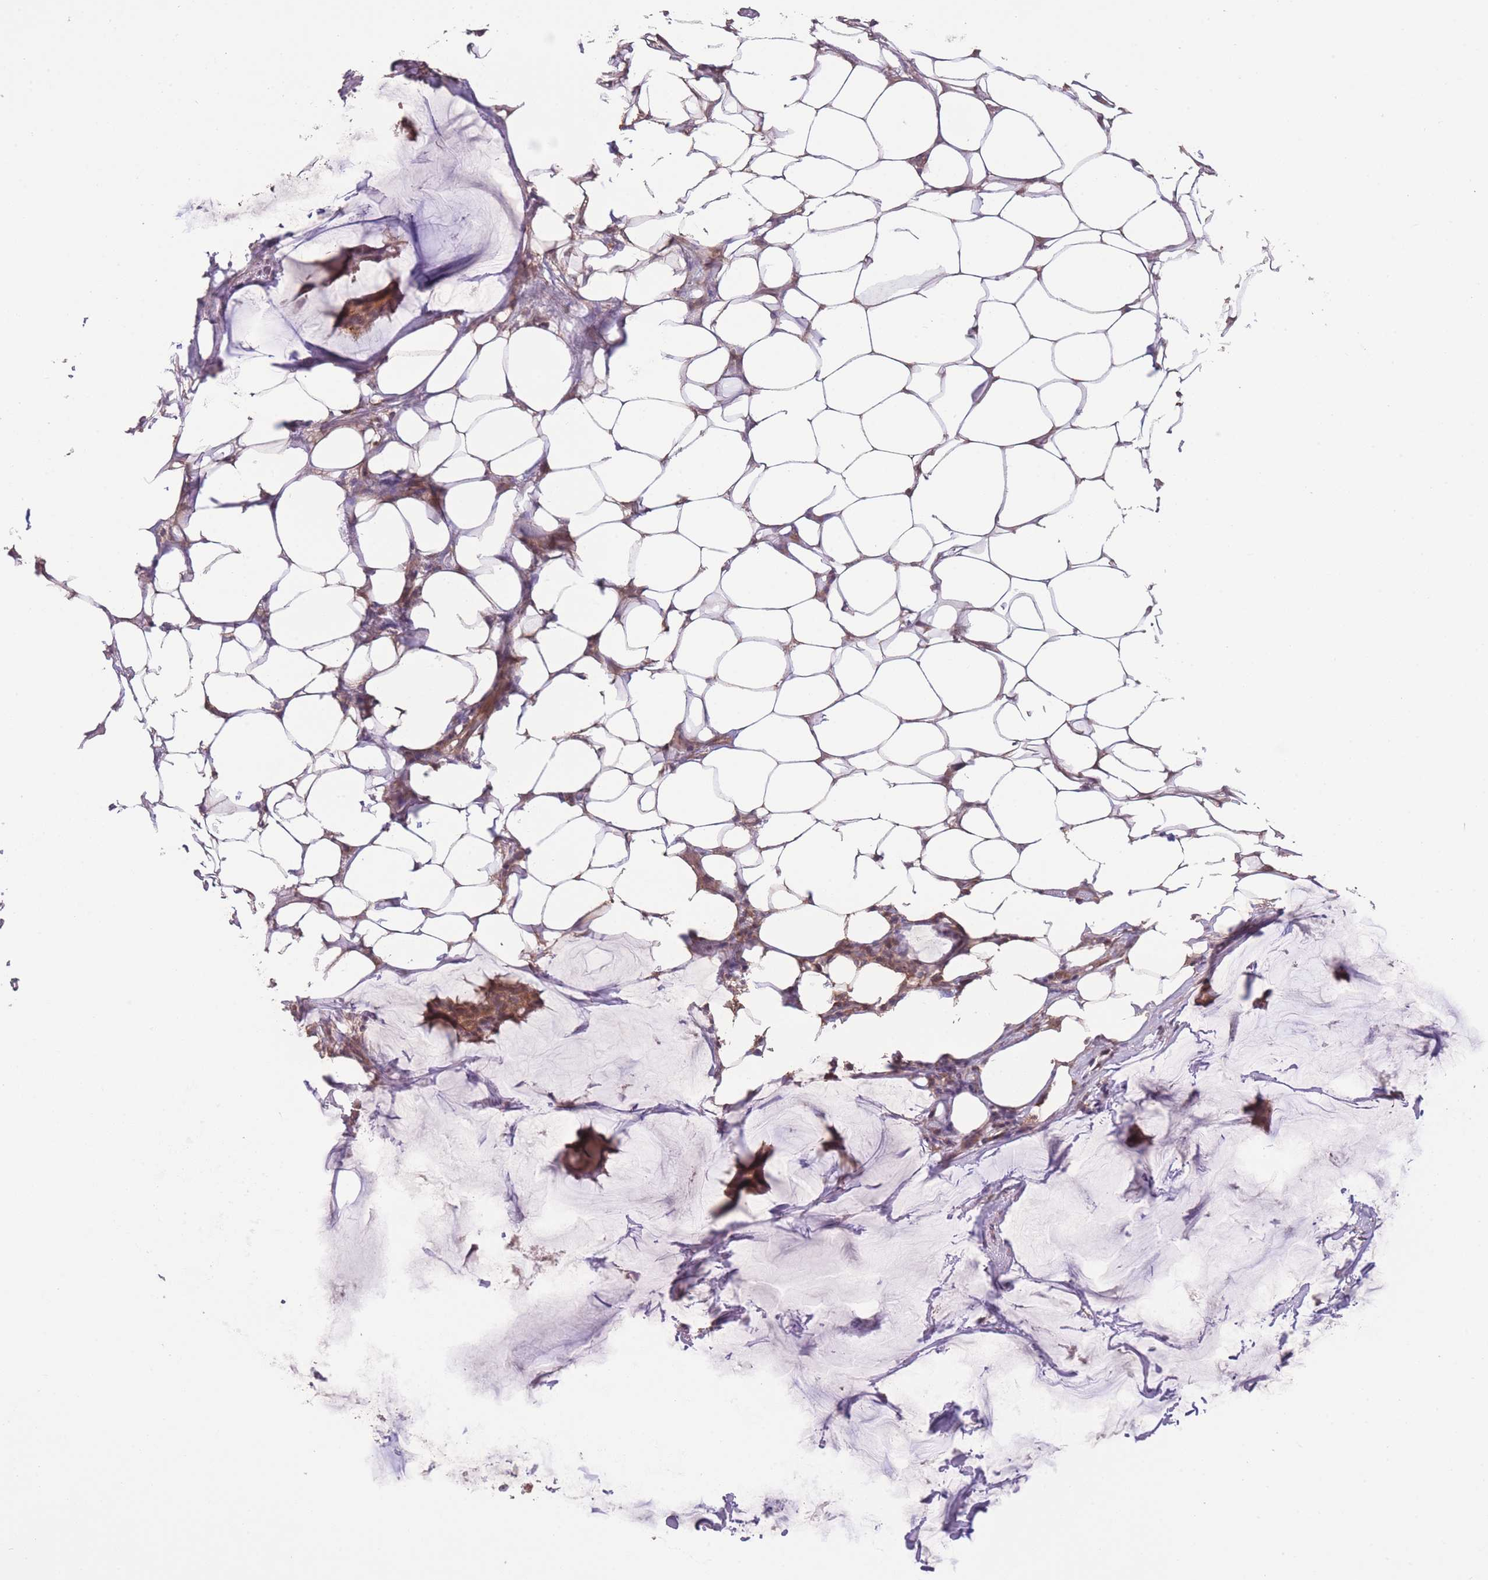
{"staining": {"intensity": "moderate", "quantity": ">75%", "location": "cytoplasmic/membranous"}, "tissue": "breast cancer", "cell_type": "Tumor cells", "image_type": "cancer", "snomed": [{"axis": "morphology", "description": "Duct carcinoma"}, {"axis": "topography", "description": "Breast"}], "caption": "Human invasive ductal carcinoma (breast) stained for a protein (brown) reveals moderate cytoplasmic/membranous positive staining in about >75% of tumor cells.", "gene": "RSPH10B", "patient": {"sex": "female", "age": 93}}